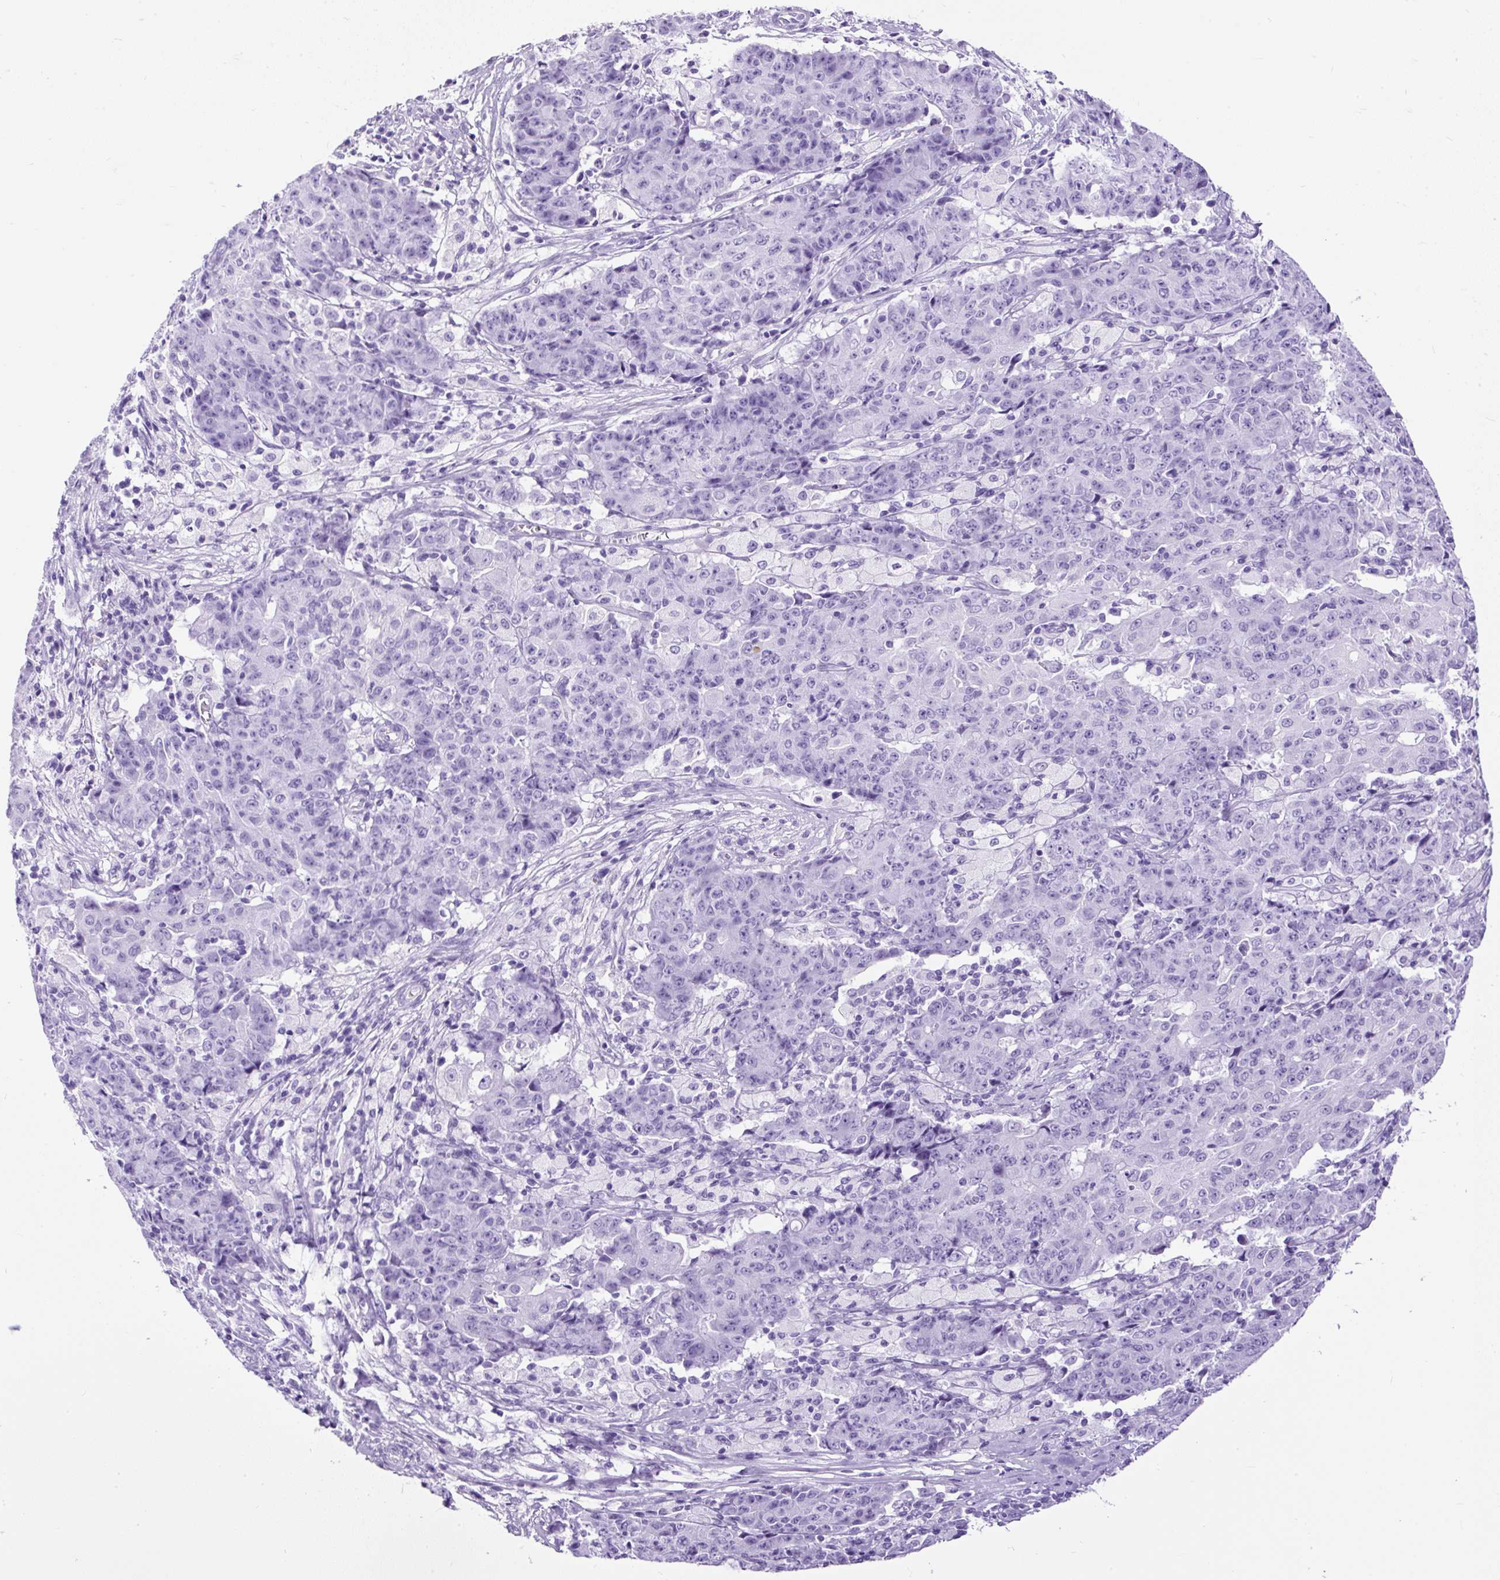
{"staining": {"intensity": "negative", "quantity": "none", "location": "none"}, "tissue": "ovarian cancer", "cell_type": "Tumor cells", "image_type": "cancer", "snomed": [{"axis": "morphology", "description": "Carcinoma, endometroid"}, {"axis": "topography", "description": "Ovary"}], "caption": "There is no significant expression in tumor cells of ovarian cancer (endometroid carcinoma).", "gene": "CEL", "patient": {"sex": "female", "age": 42}}